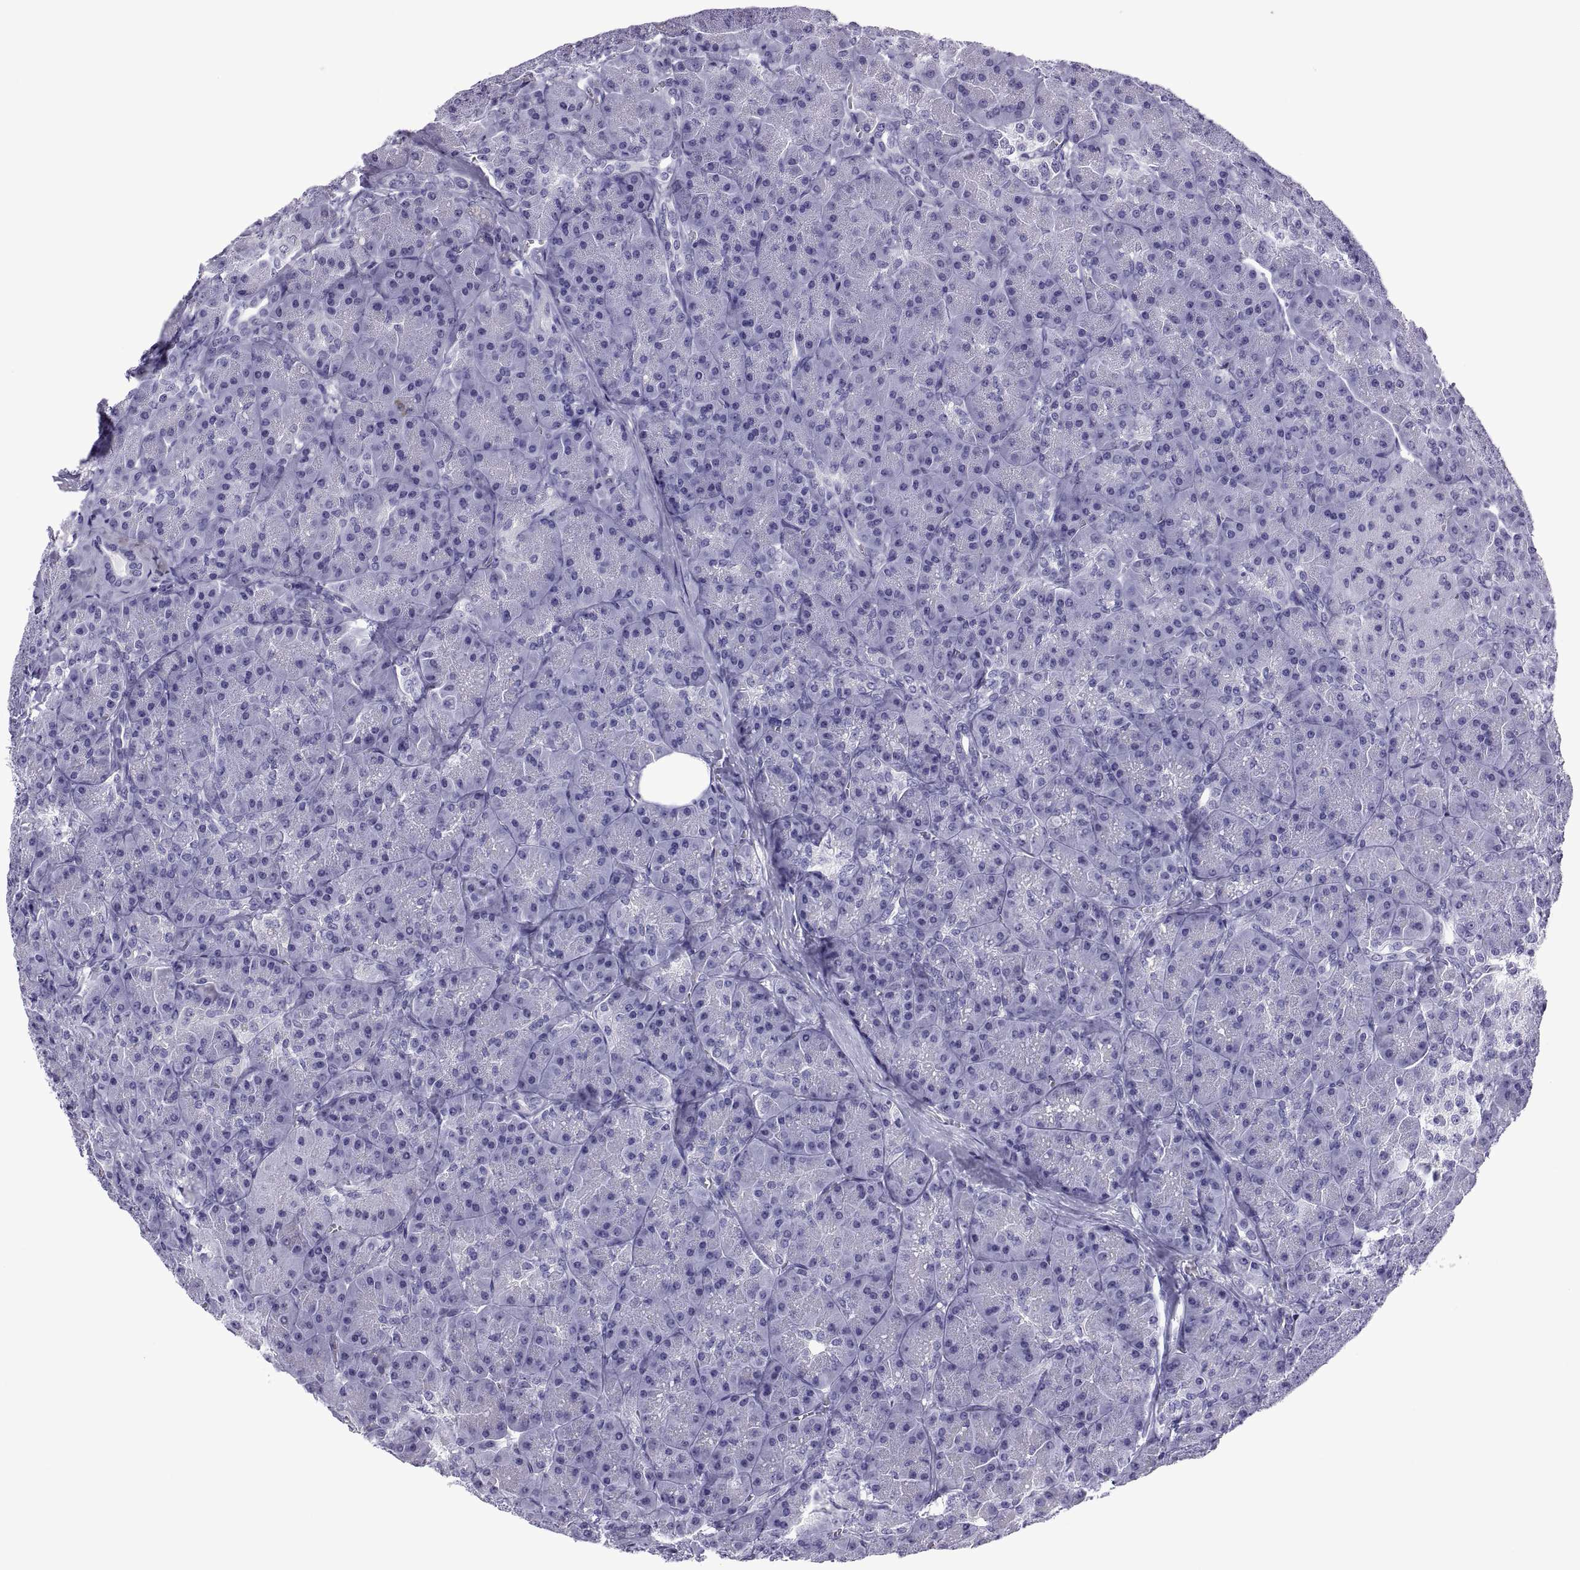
{"staining": {"intensity": "negative", "quantity": "none", "location": "none"}, "tissue": "pancreas", "cell_type": "Exocrine glandular cells", "image_type": "normal", "snomed": [{"axis": "morphology", "description": "Normal tissue, NOS"}, {"axis": "topography", "description": "Pancreas"}], "caption": "Exocrine glandular cells are negative for protein expression in benign human pancreas. (DAB (3,3'-diaminobenzidine) immunohistochemistry (IHC) with hematoxylin counter stain).", "gene": "C3orf22", "patient": {"sex": "male", "age": 57}}